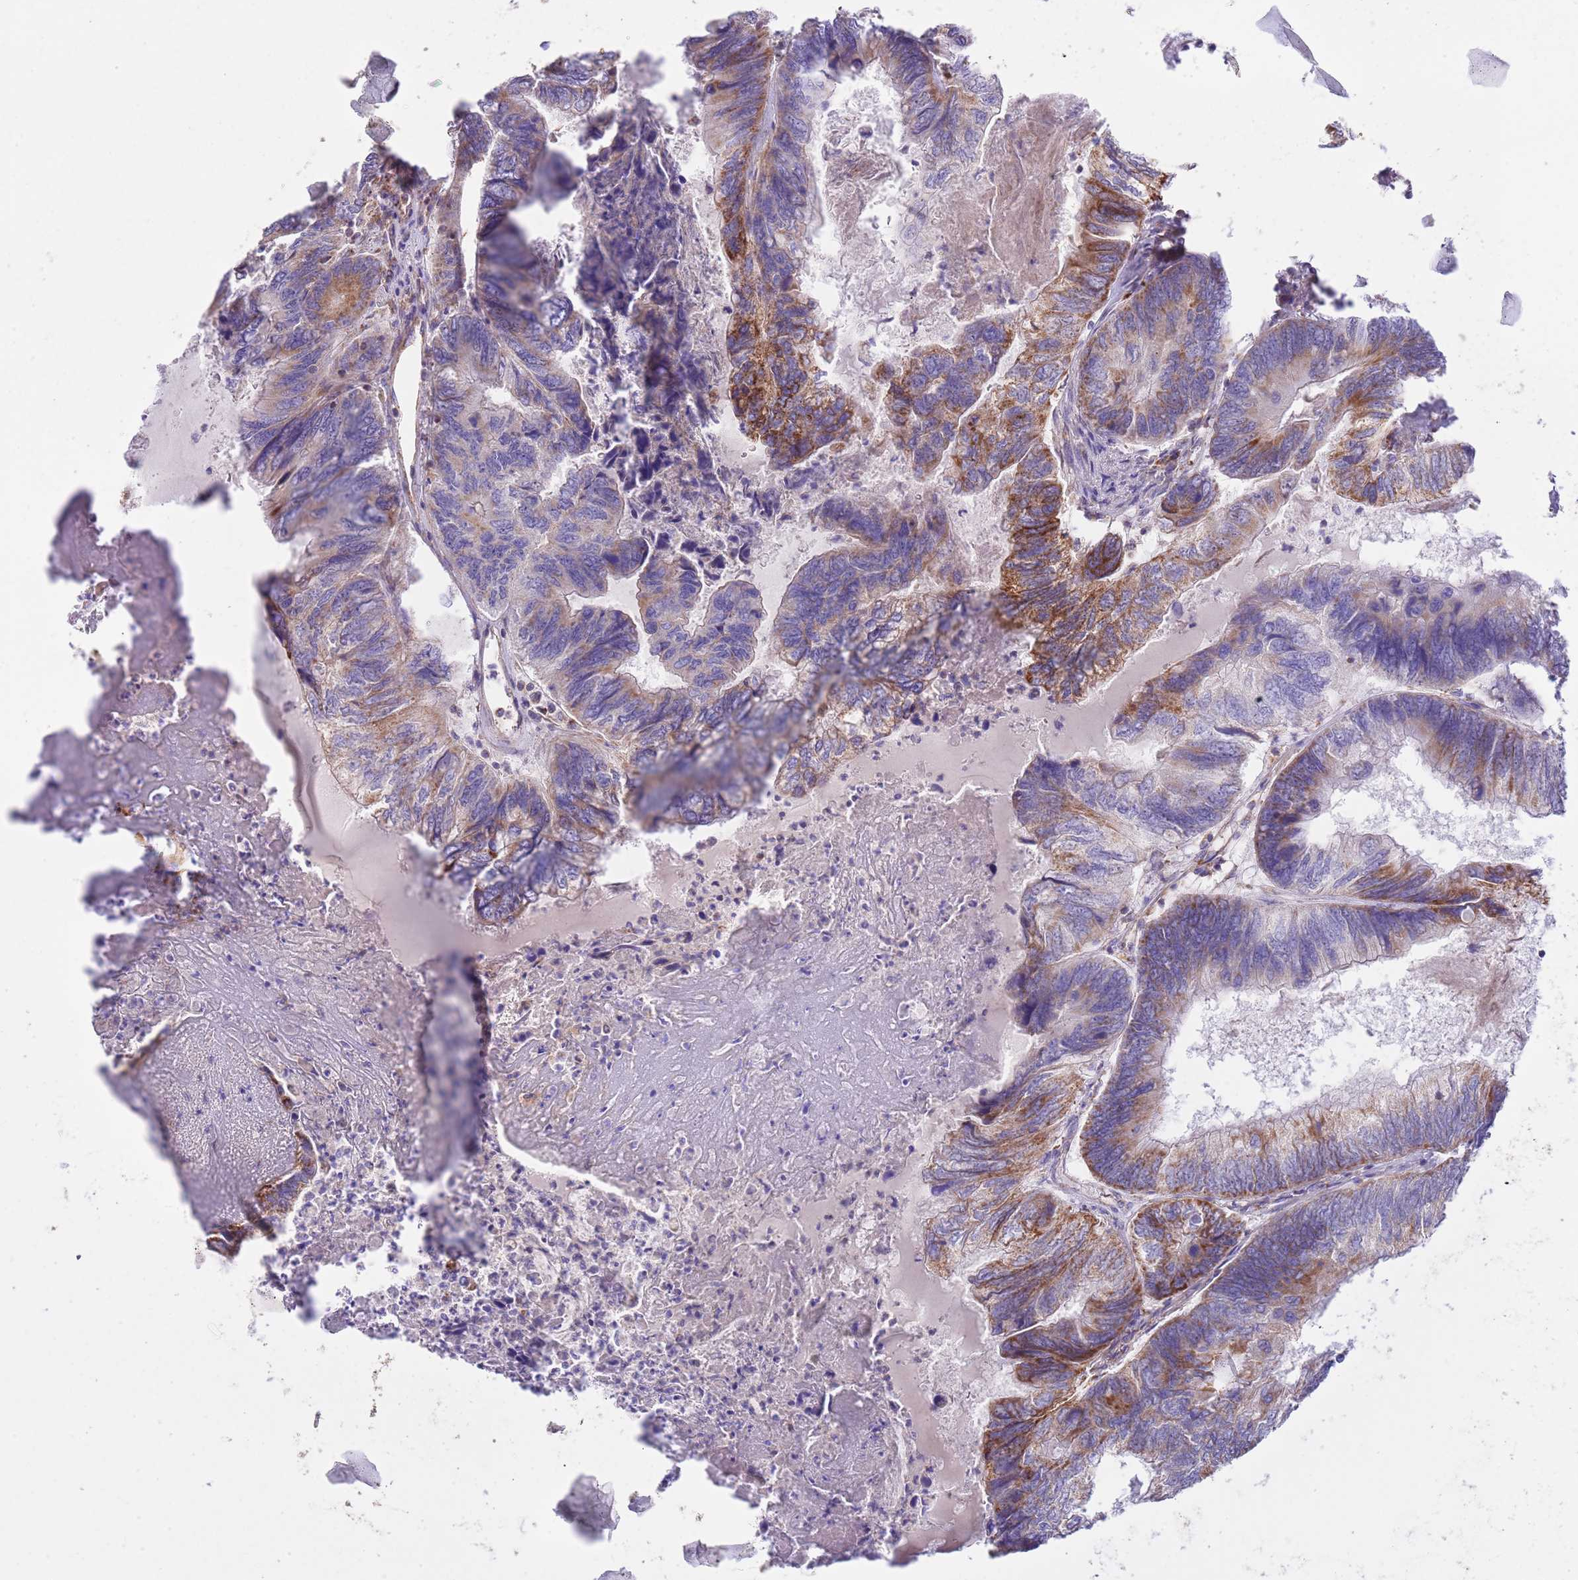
{"staining": {"intensity": "moderate", "quantity": "25%-75%", "location": "cytoplasmic/membranous"}, "tissue": "colorectal cancer", "cell_type": "Tumor cells", "image_type": "cancer", "snomed": [{"axis": "morphology", "description": "Adenocarcinoma, NOS"}, {"axis": "topography", "description": "Colon"}], "caption": "Adenocarcinoma (colorectal) tissue reveals moderate cytoplasmic/membranous positivity in about 25%-75% of tumor cells", "gene": "SS18L2", "patient": {"sex": "female", "age": 67}}